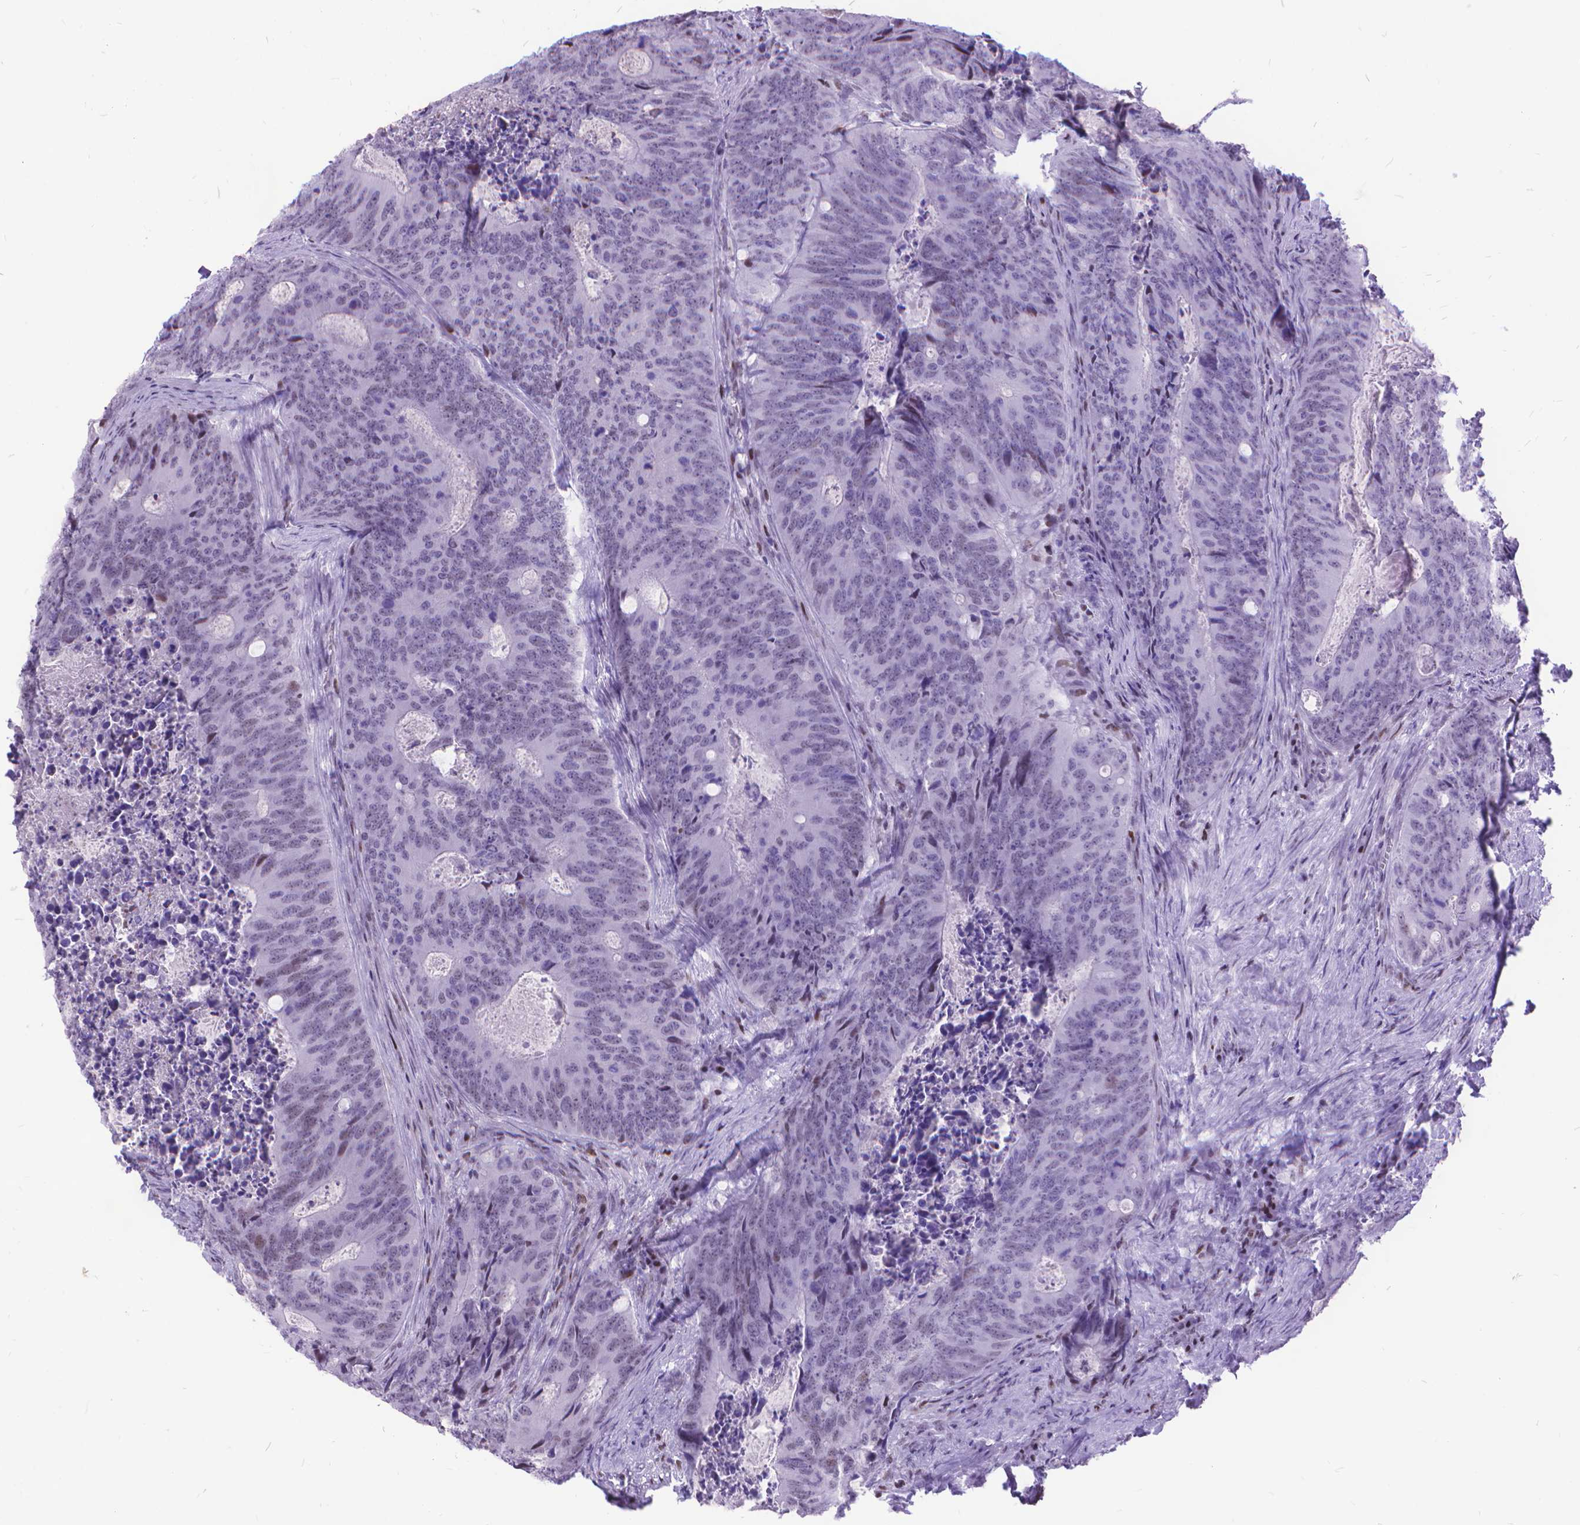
{"staining": {"intensity": "negative", "quantity": "none", "location": "none"}, "tissue": "colorectal cancer", "cell_type": "Tumor cells", "image_type": "cancer", "snomed": [{"axis": "morphology", "description": "Adenocarcinoma, NOS"}, {"axis": "topography", "description": "Colon"}], "caption": "Human adenocarcinoma (colorectal) stained for a protein using immunohistochemistry (IHC) shows no staining in tumor cells.", "gene": "POLE4", "patient": {"sex": "male", "age": 67}}